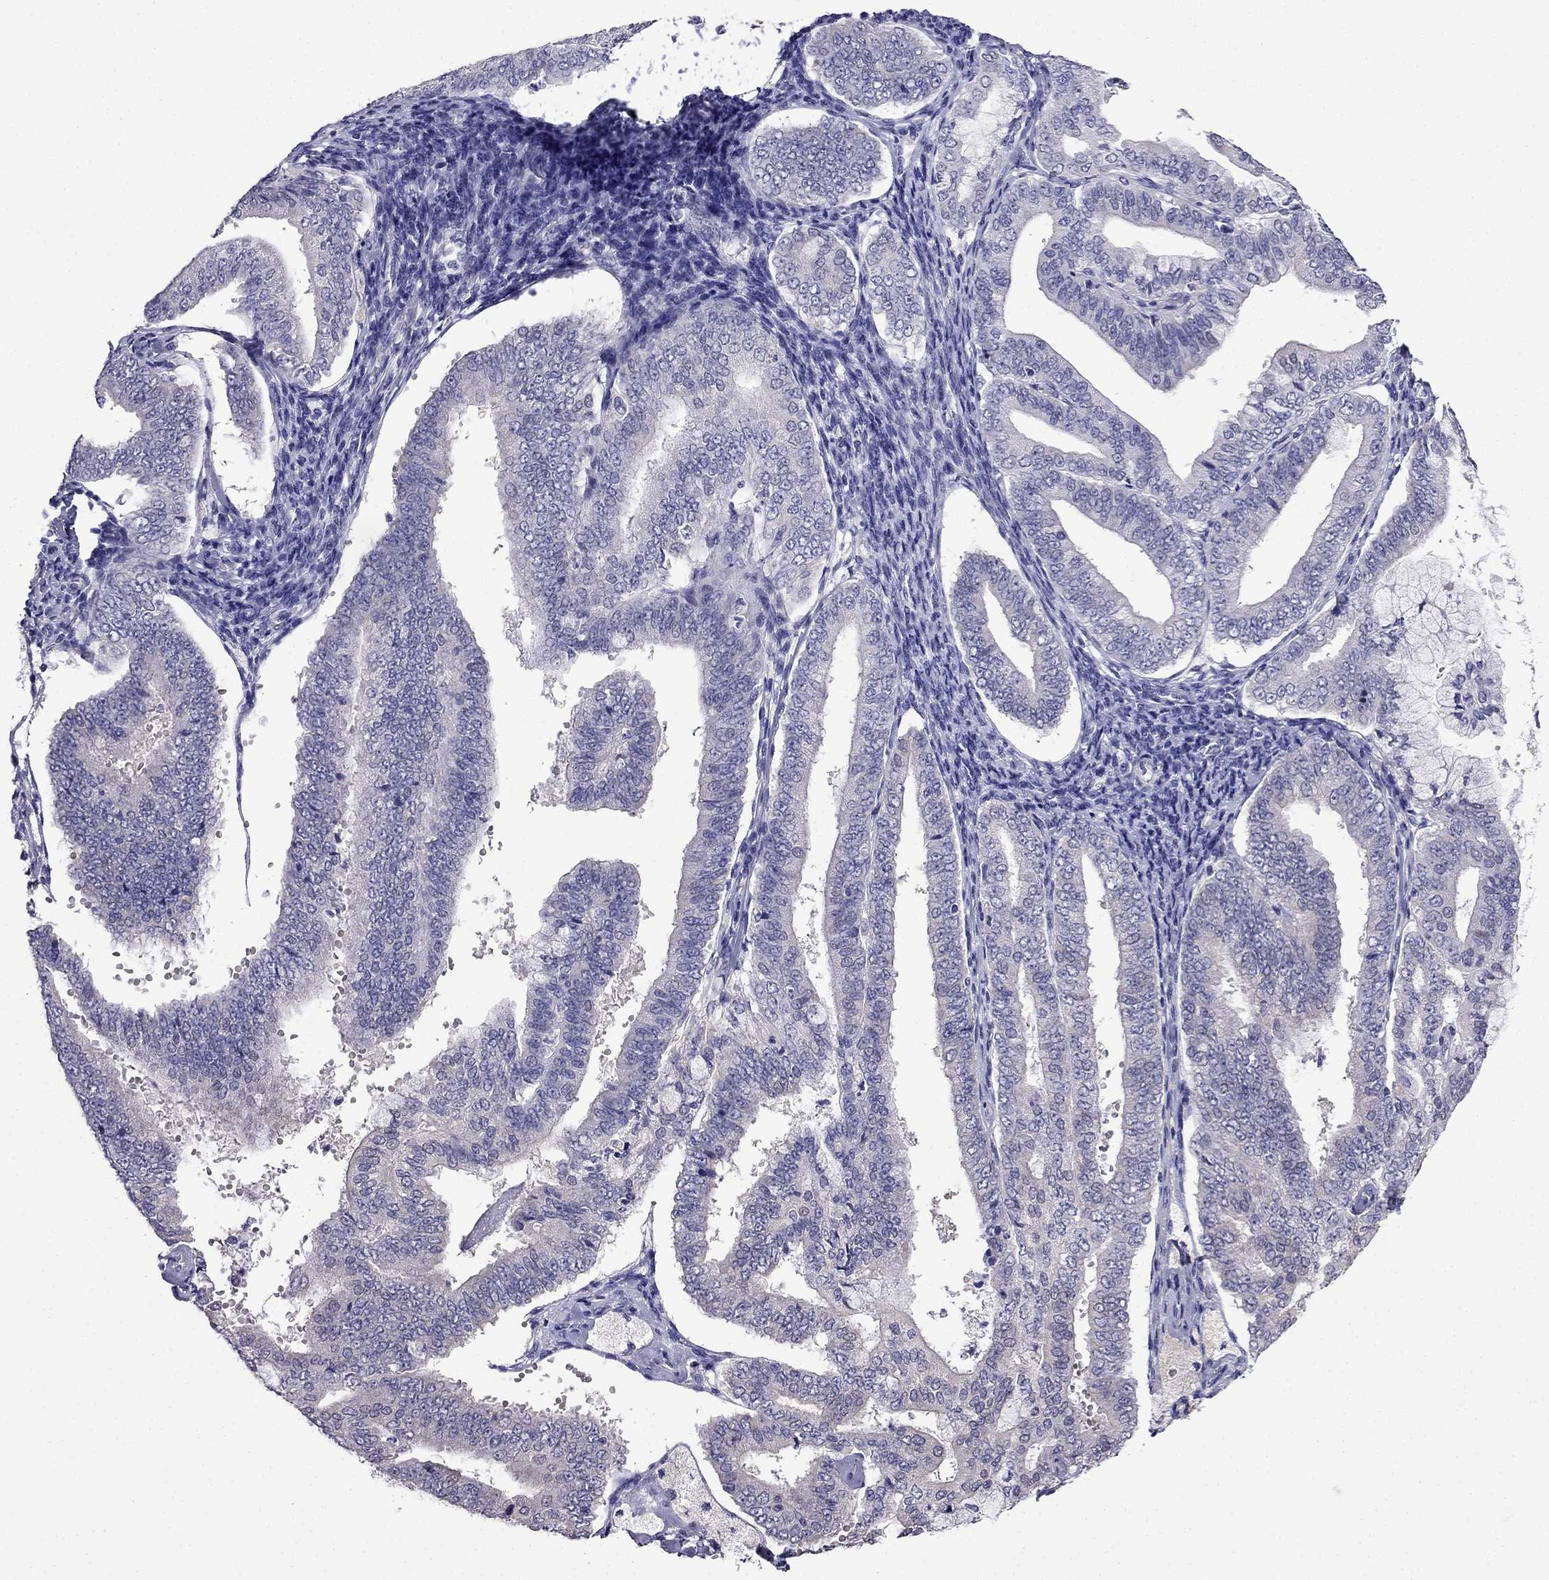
{"staining": {"intensity": "negative", "quantity": "none", "location": "none"}, "tissue": "endometrial cancer", "cell_type": "Tumor cells", "image_type": "cancer", "snomed": [{"axis": "morphology", "description": "Adenocarcinoma, NOS"}, {"axis": "topography", "description": "Endometrium"}], "caption": "Human adenocarcinoma (endometrial) stained for a protein using immunohistochemistry (IHC) reveals no staining in tumor cells.", "gene": "SCNN1D", "patient": {"sex": "female", "age": 63}}